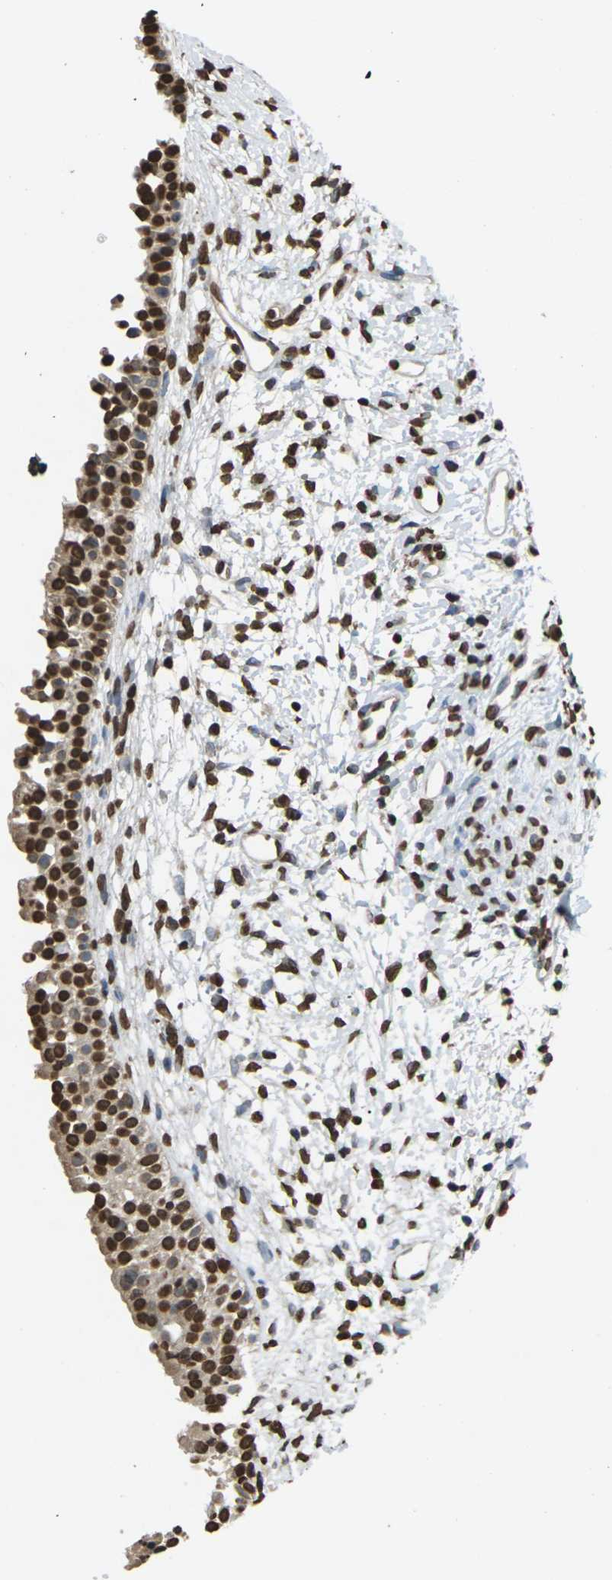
{"staining": {"intensity": "strong", "quantity": ">75%", "location": "nuclear"}, "tissue": "nasopharynx", "cell_type": "Respiratory epithelial cells", "image_type": "normal", "snomed": [{"axis": "morphology", "description": "Normal tissue, NOS"}, {"axis": "topography", "description": "Nasopharynx"}], "caption": "Protein staining of benign nasopharynx demonstrates strong nuclear staining in about >75% of respiratory epithelial cells.", "gene": "EMSY", "patient": {"sex": "male", "age": 22}}